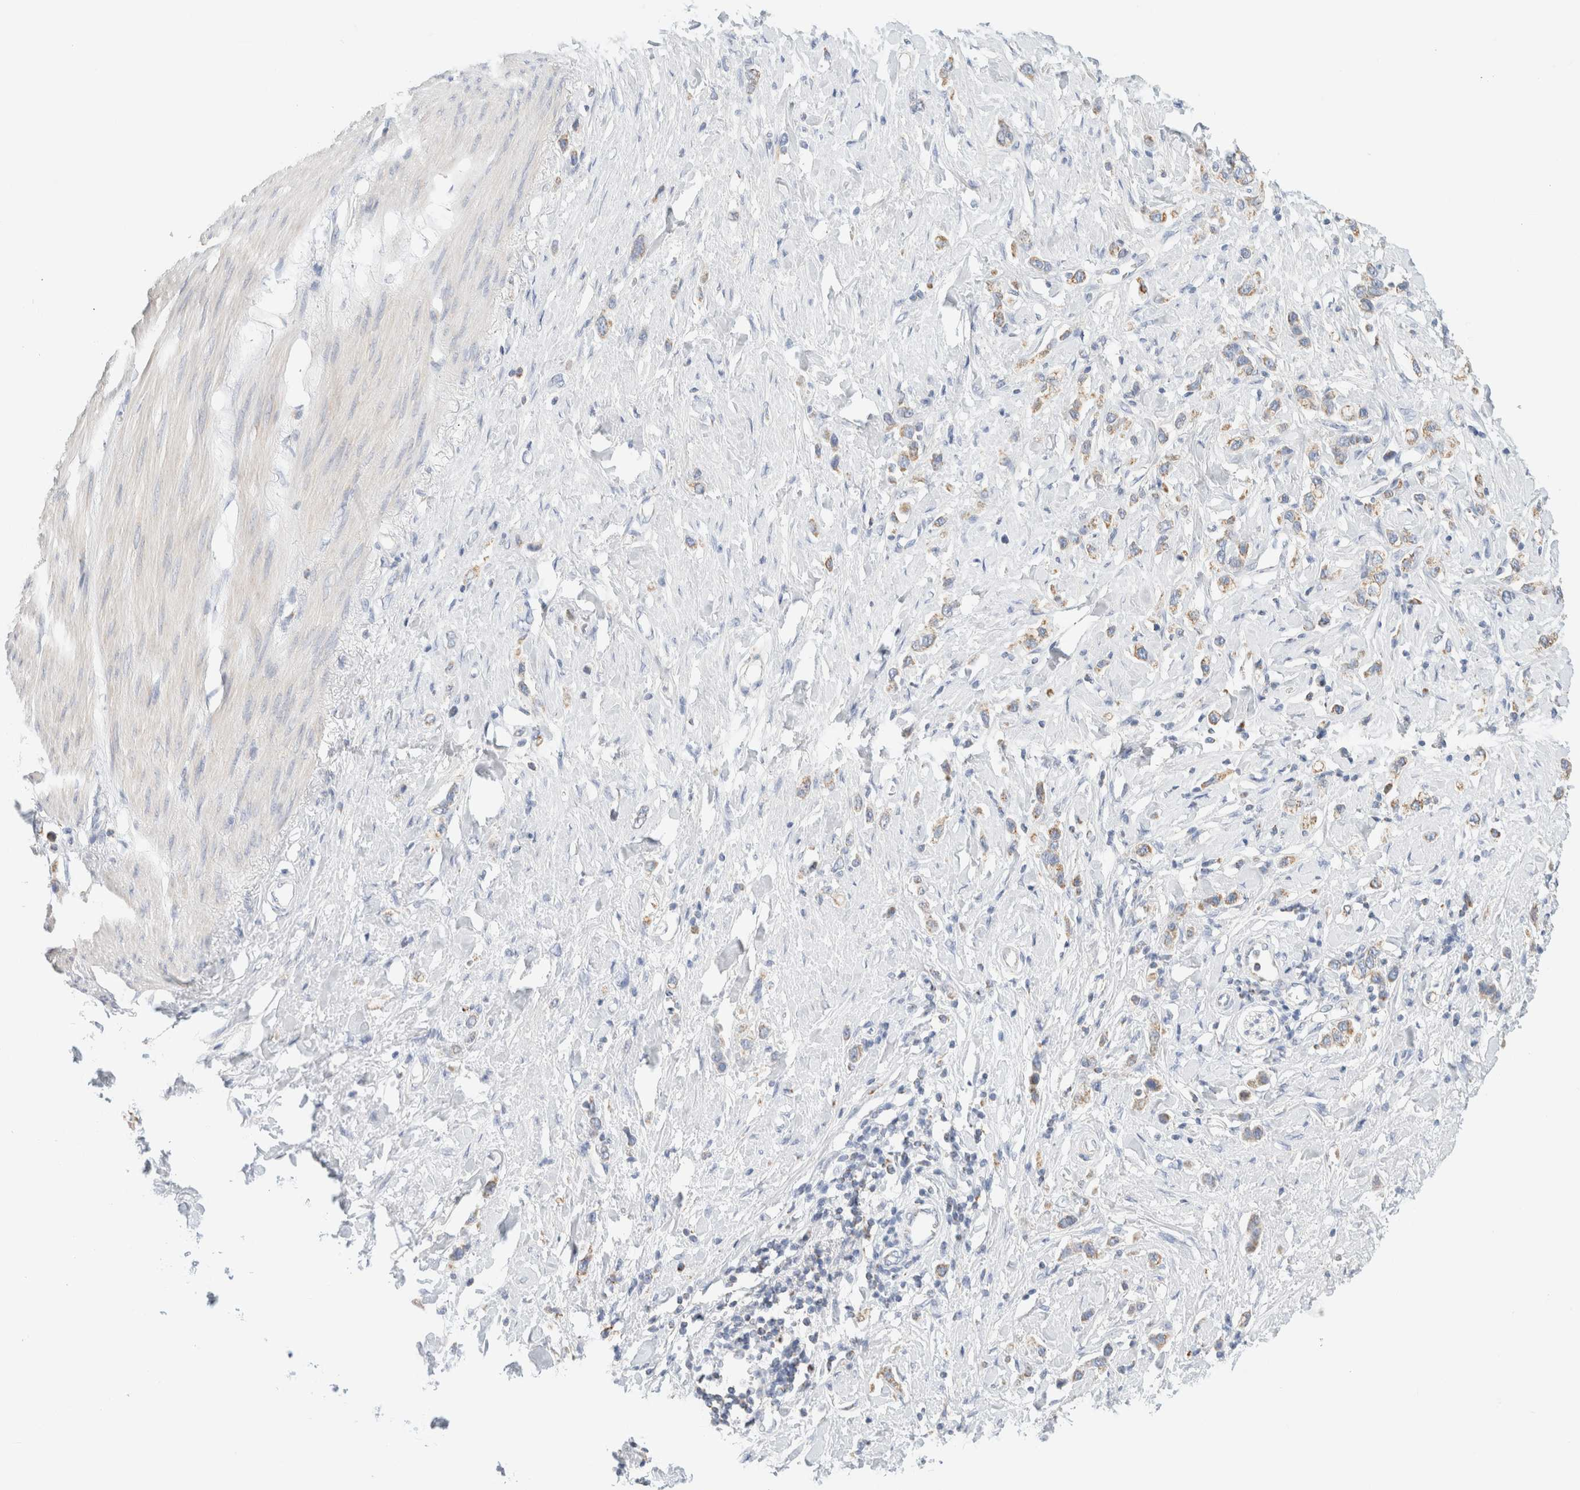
{"staining": {"intensity": "weak", "quantity": ">75%", "location": "cytoplasmic/membranous"}, "tissue": "stomach cancer", "cell_type": "Tumor cells", "image_type": "cancer", "snomed": [{"axis": "morphology", "description": "Adenocarcinoma, NOS"}, {"axis": "topography", "description": "Stomach"}], "caption": "IHC (DAB (3,3'-diaminobenzidine)) staining of human stomach adenocarcinoma reveals weak cytoplasmic/membranous protein positivity in approximately >75% of tumor cells.", "gene": "HDHD3", "patient": {"sex": "female", "age": 65}}